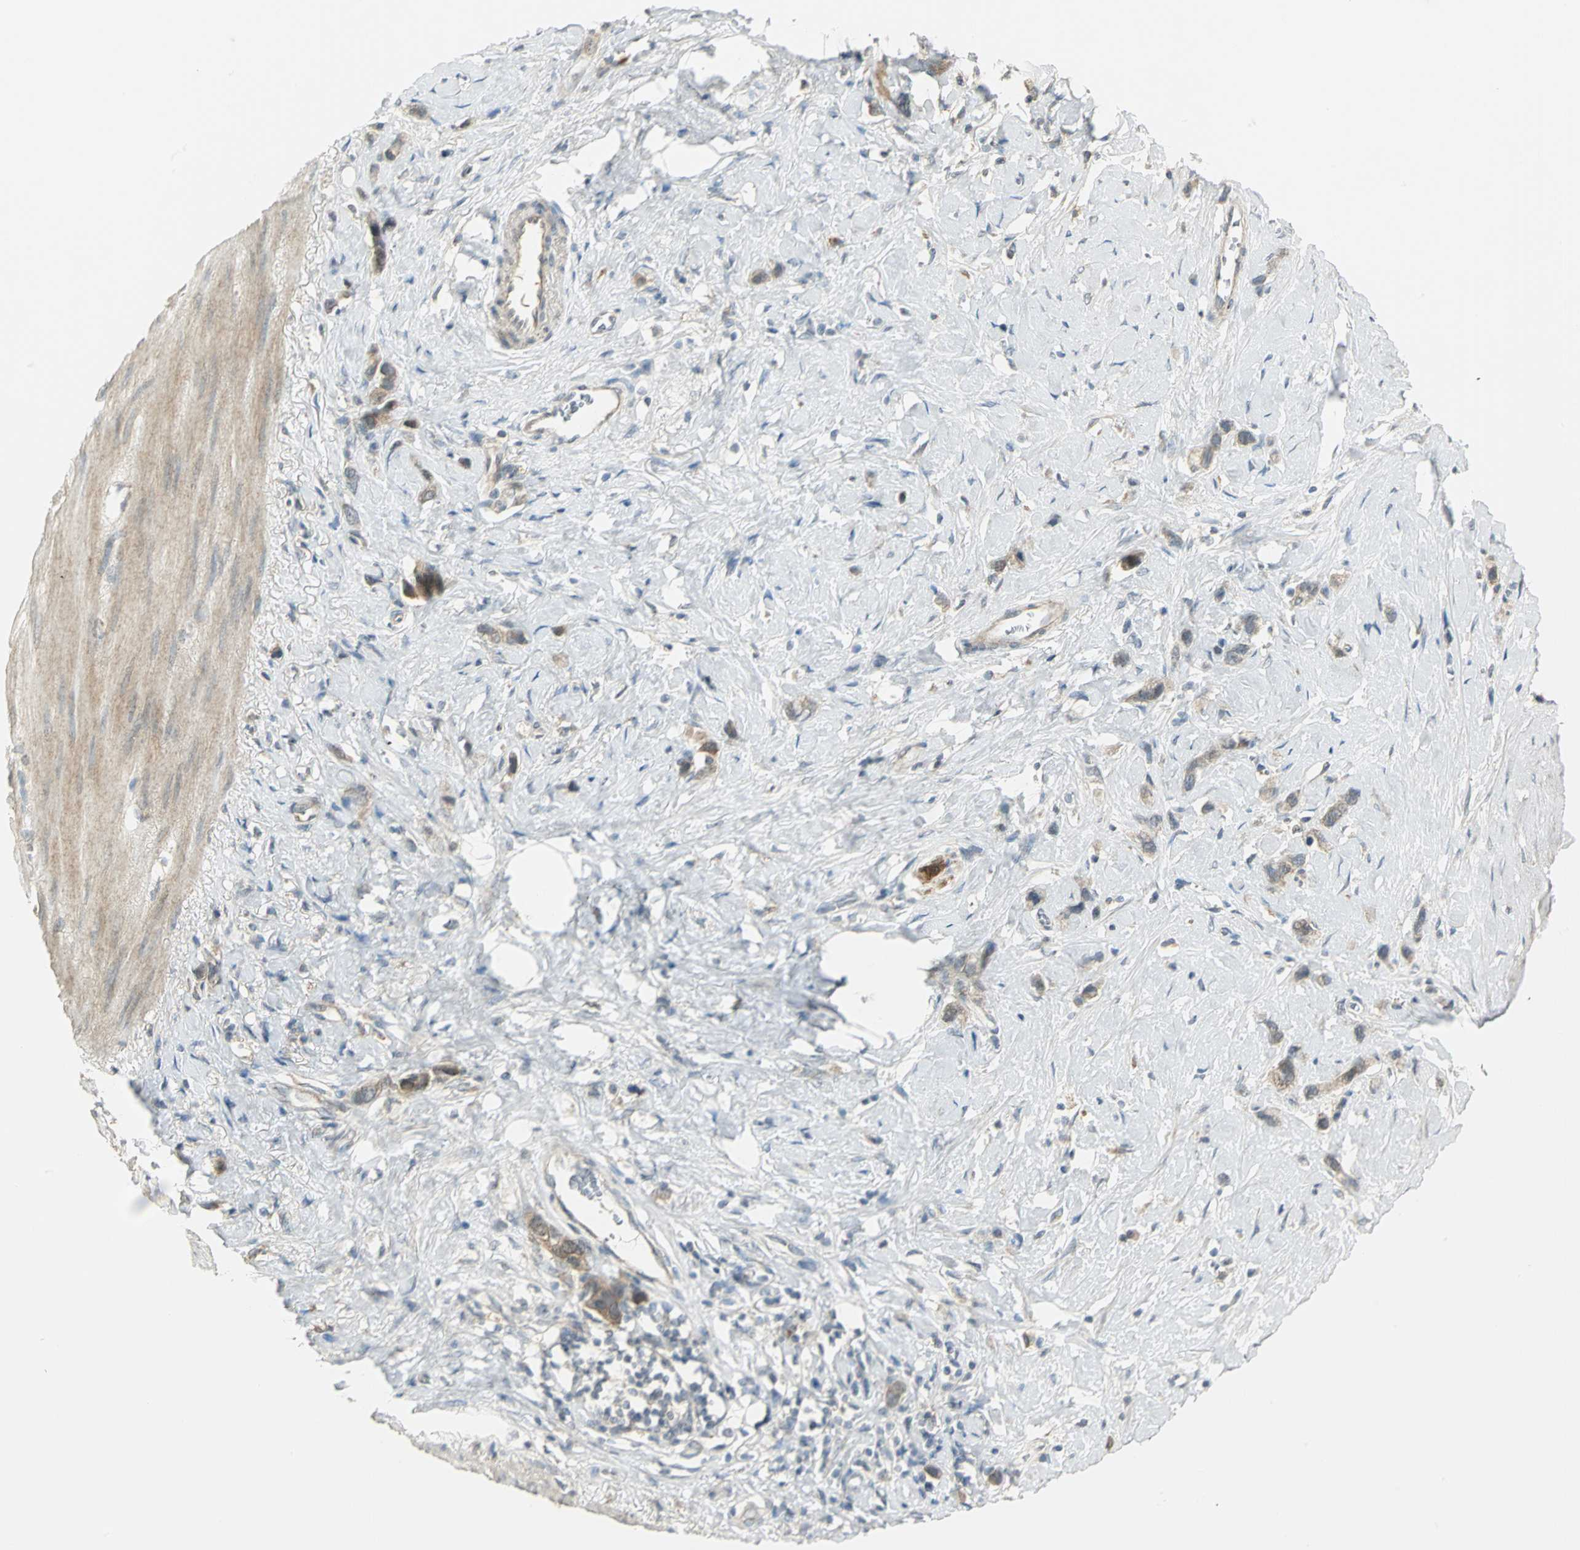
{"staining": {"intensity": "moderate", "quantity": ">75%", "location": "cytoplasmic/membranous"}, "tissue": "stomach cancer", "cell_type": "Tumor cells", "image_type": "cancer", "snomed": [{"axis": "morphology", "description": "Normal tissue, NOS"}, {"axis": "morphology", "description": "Adenocarcinoma, NOS"}, {"axis": "morphology", "description": "Adenocarcinoma, High grade"}, {"axis": "topography", "description": "Stomach, upper"}, {"axis": "topography", "description": "Stomach"}], "caption": "This histopathology image shows adenocarcinoma (stomach) stained with immunohistochemistry to label a protein in brown. The cytoplasmic/membranous of tumor cells show moderate positivity for the protein. Nuclei are counter-stained blue.", "gene": "MAPK8IP3", "patient": {"sex": "female", "age": 65}}